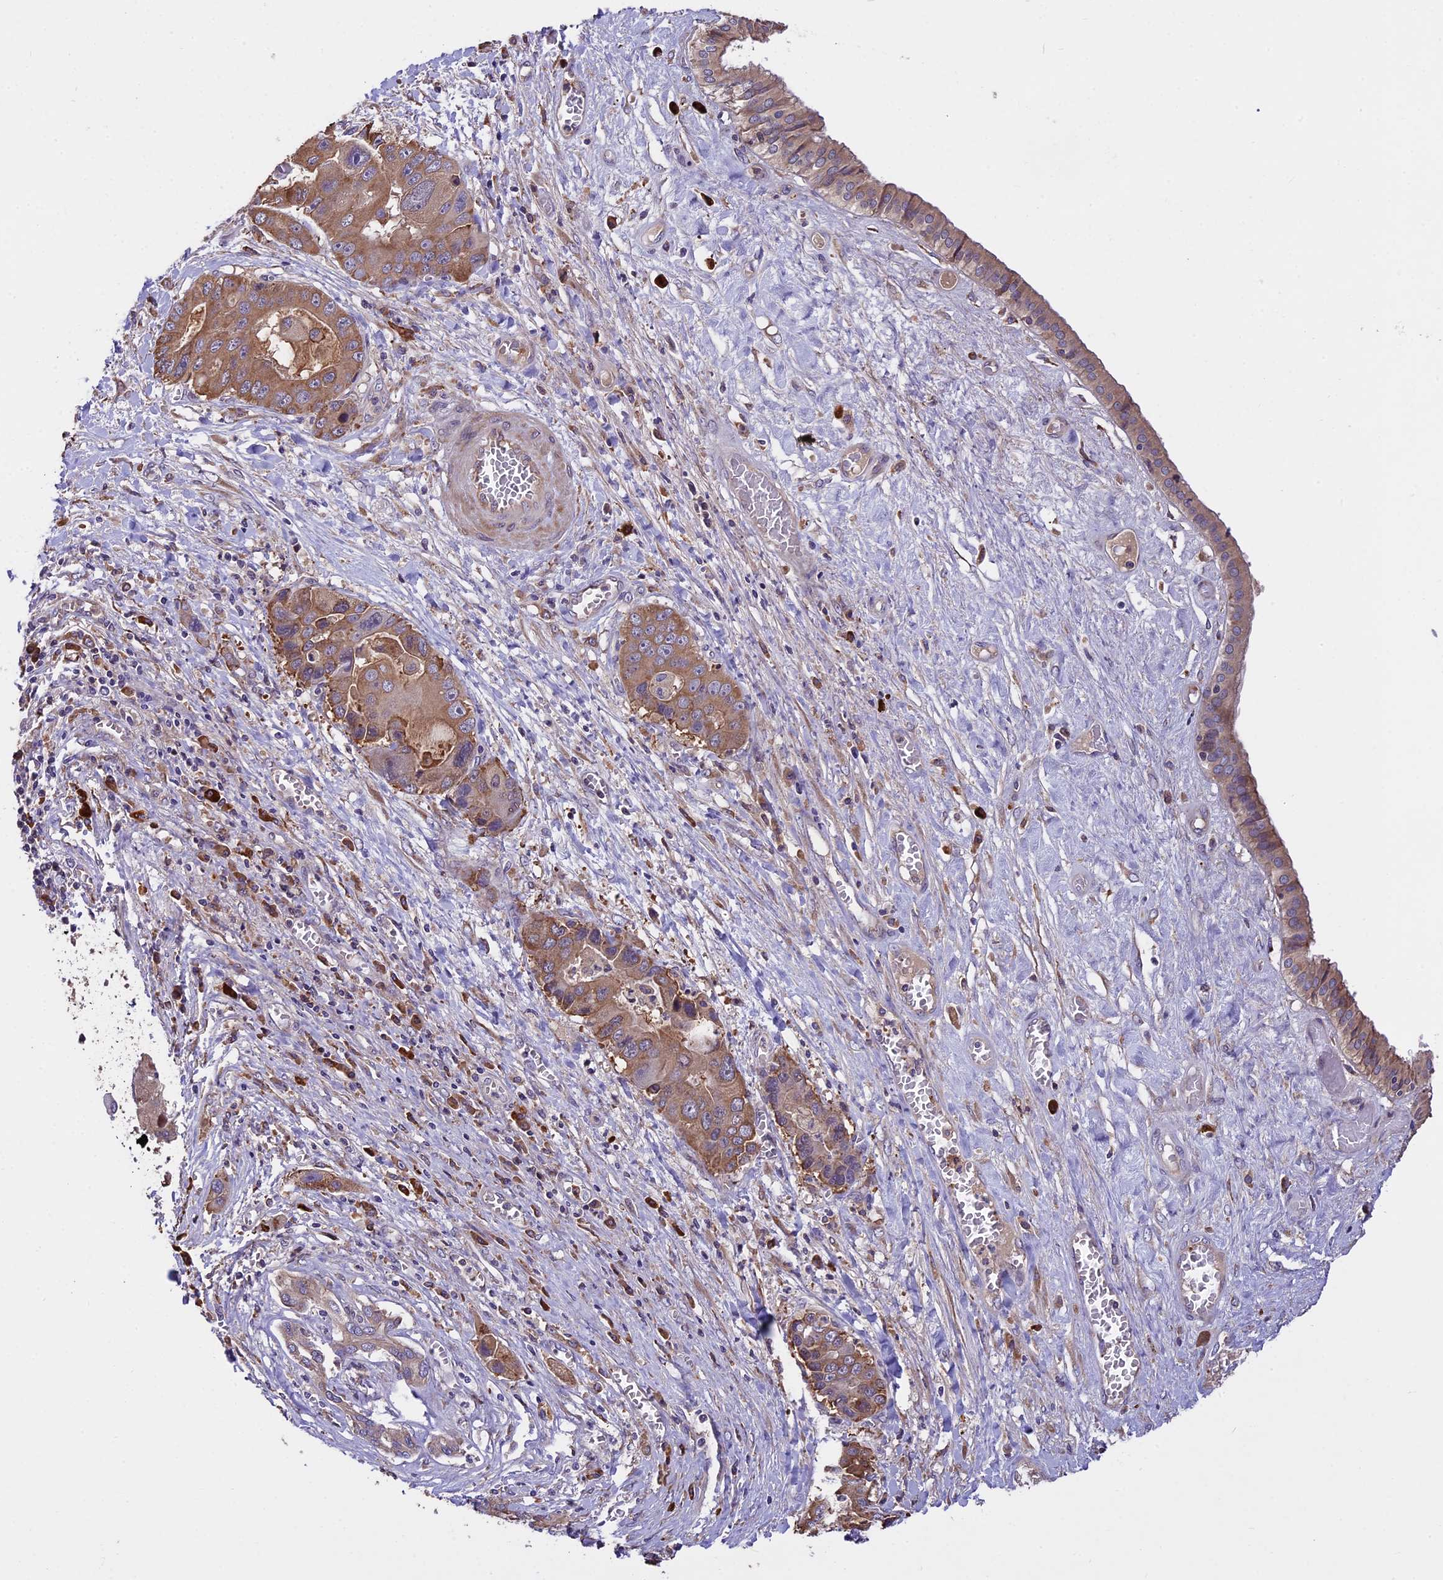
{"staining": {"intensity": "moderate", "quantity": ">75%", "location": "cytoplasmic/membranous"}, "tissue": "liver cancer", "cell_type": "Tumor cells", "image_type": "cancer", "snomed": [{"axis": "morphology", "description": "Cholangiocarcinoma"}, {"axis": "topography", "description": "Liver"}], "caption": "Protein expression by IHC exhibits moderate cytoplasmic/membranous expression in about >75% of tumor cells in liver cancer. Using DAB (3,3'-diaminobenzidine) (brown) and hematoxylin (blue) stains, captured at high magnification using brightfield microscopy.", "gene": "ABCC10", "patient": {"sex": "male", "age": 67}}